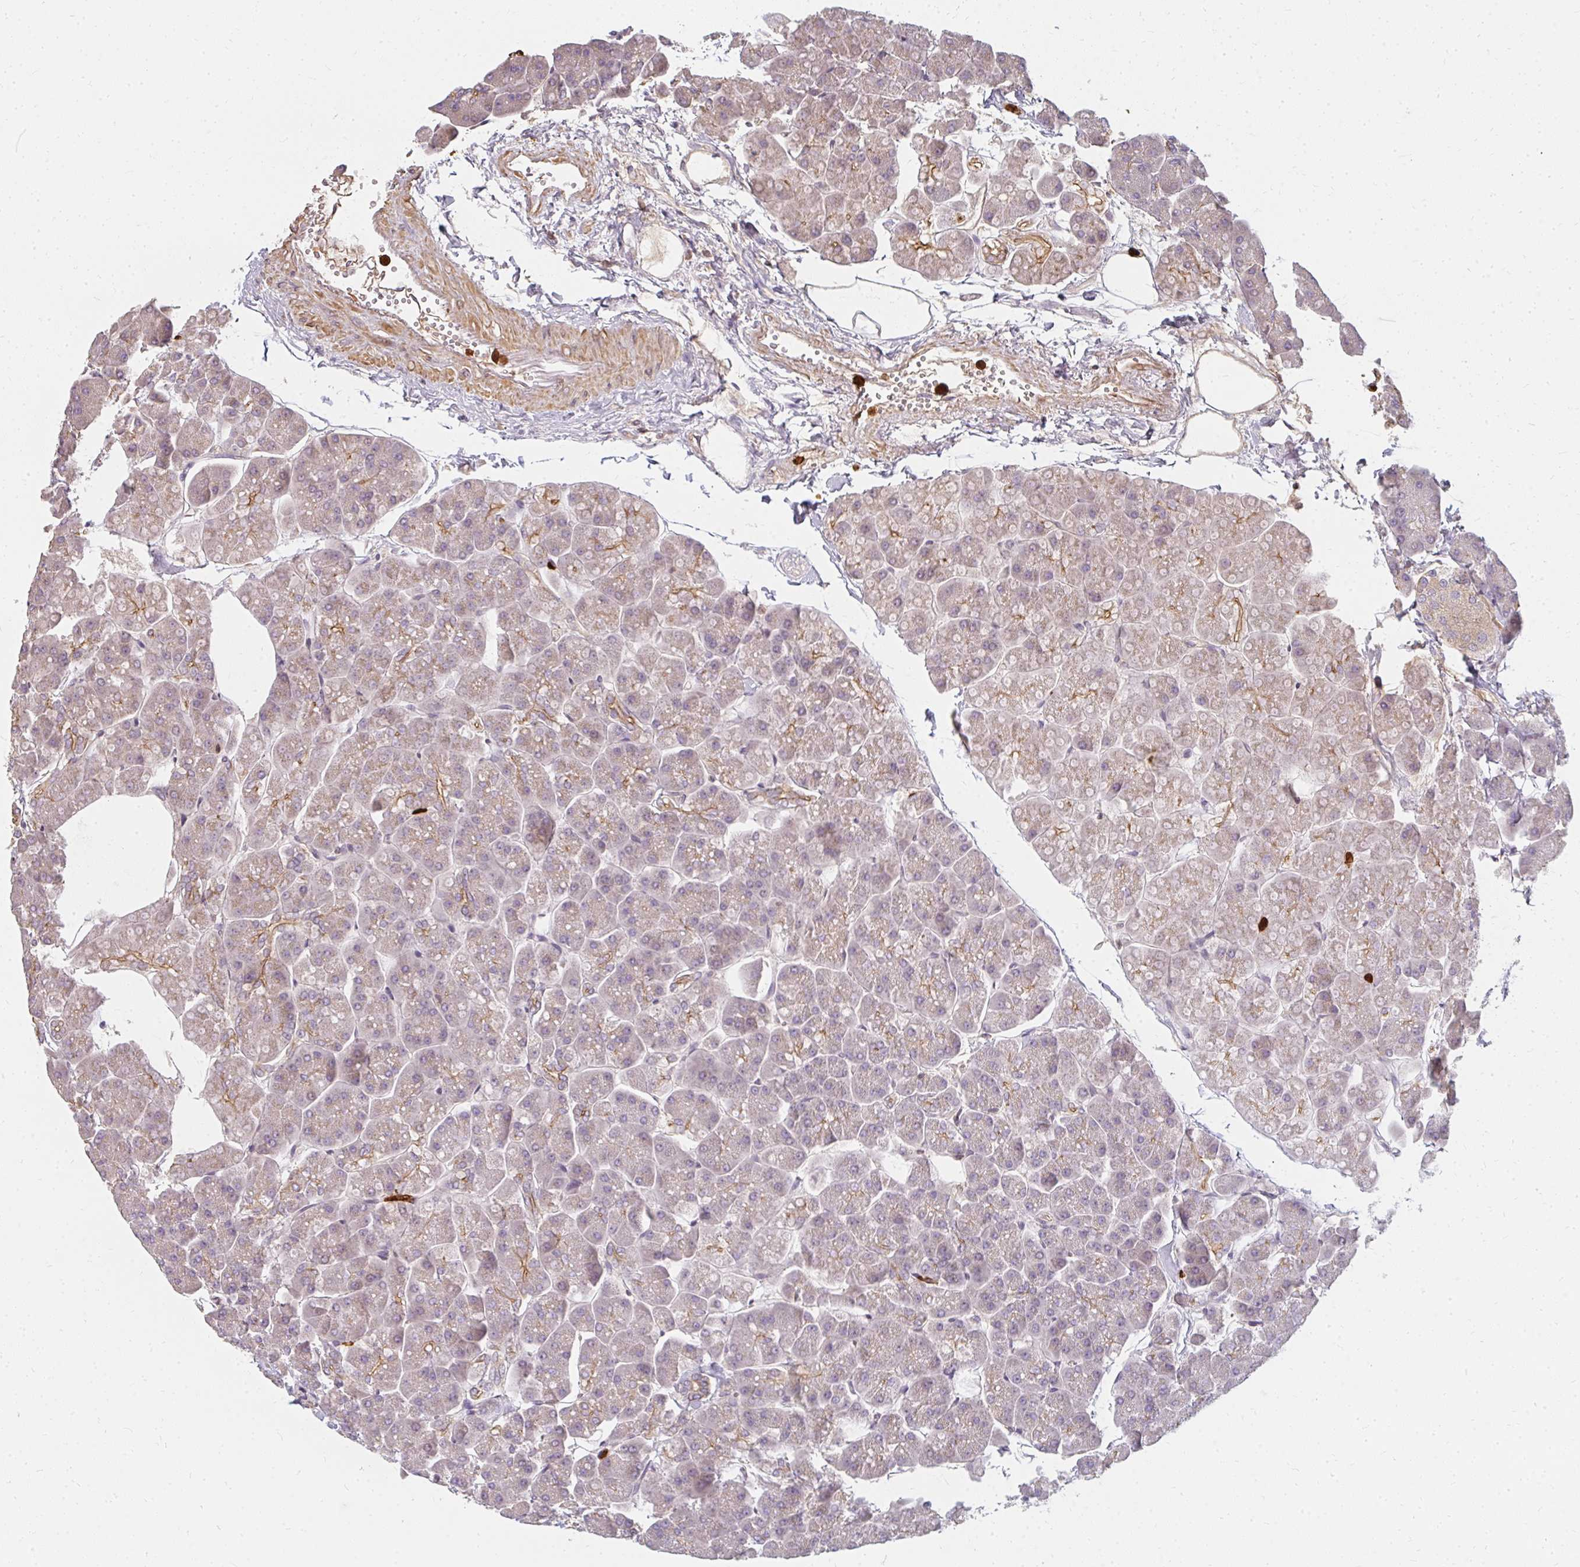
{"staining": {"intensity": "weak", "quantity": "<25%", "location": "cytoplasmic/membranous"}, "tissue": "pancreas", "cell_type": "Exocrine glandular cells", "image_type": "normal", "snomed": [{"axis": "morphology", "description": "Normal tissue, NOS"}, {"axis": "topography", "description": "Pancreas"}, {"axis": "topography", "description": "Peripheral nerve tissue"}], "caption": "Exocrine glandular cells are negative for brown protein staining in normal pancreas. (DAB (3,3'-diaminobenzidine) IHC visualized using brightfield microscopy, high magnification).", "gene": "CNTRL", "patient": {"sex": "male", "age": 54}}